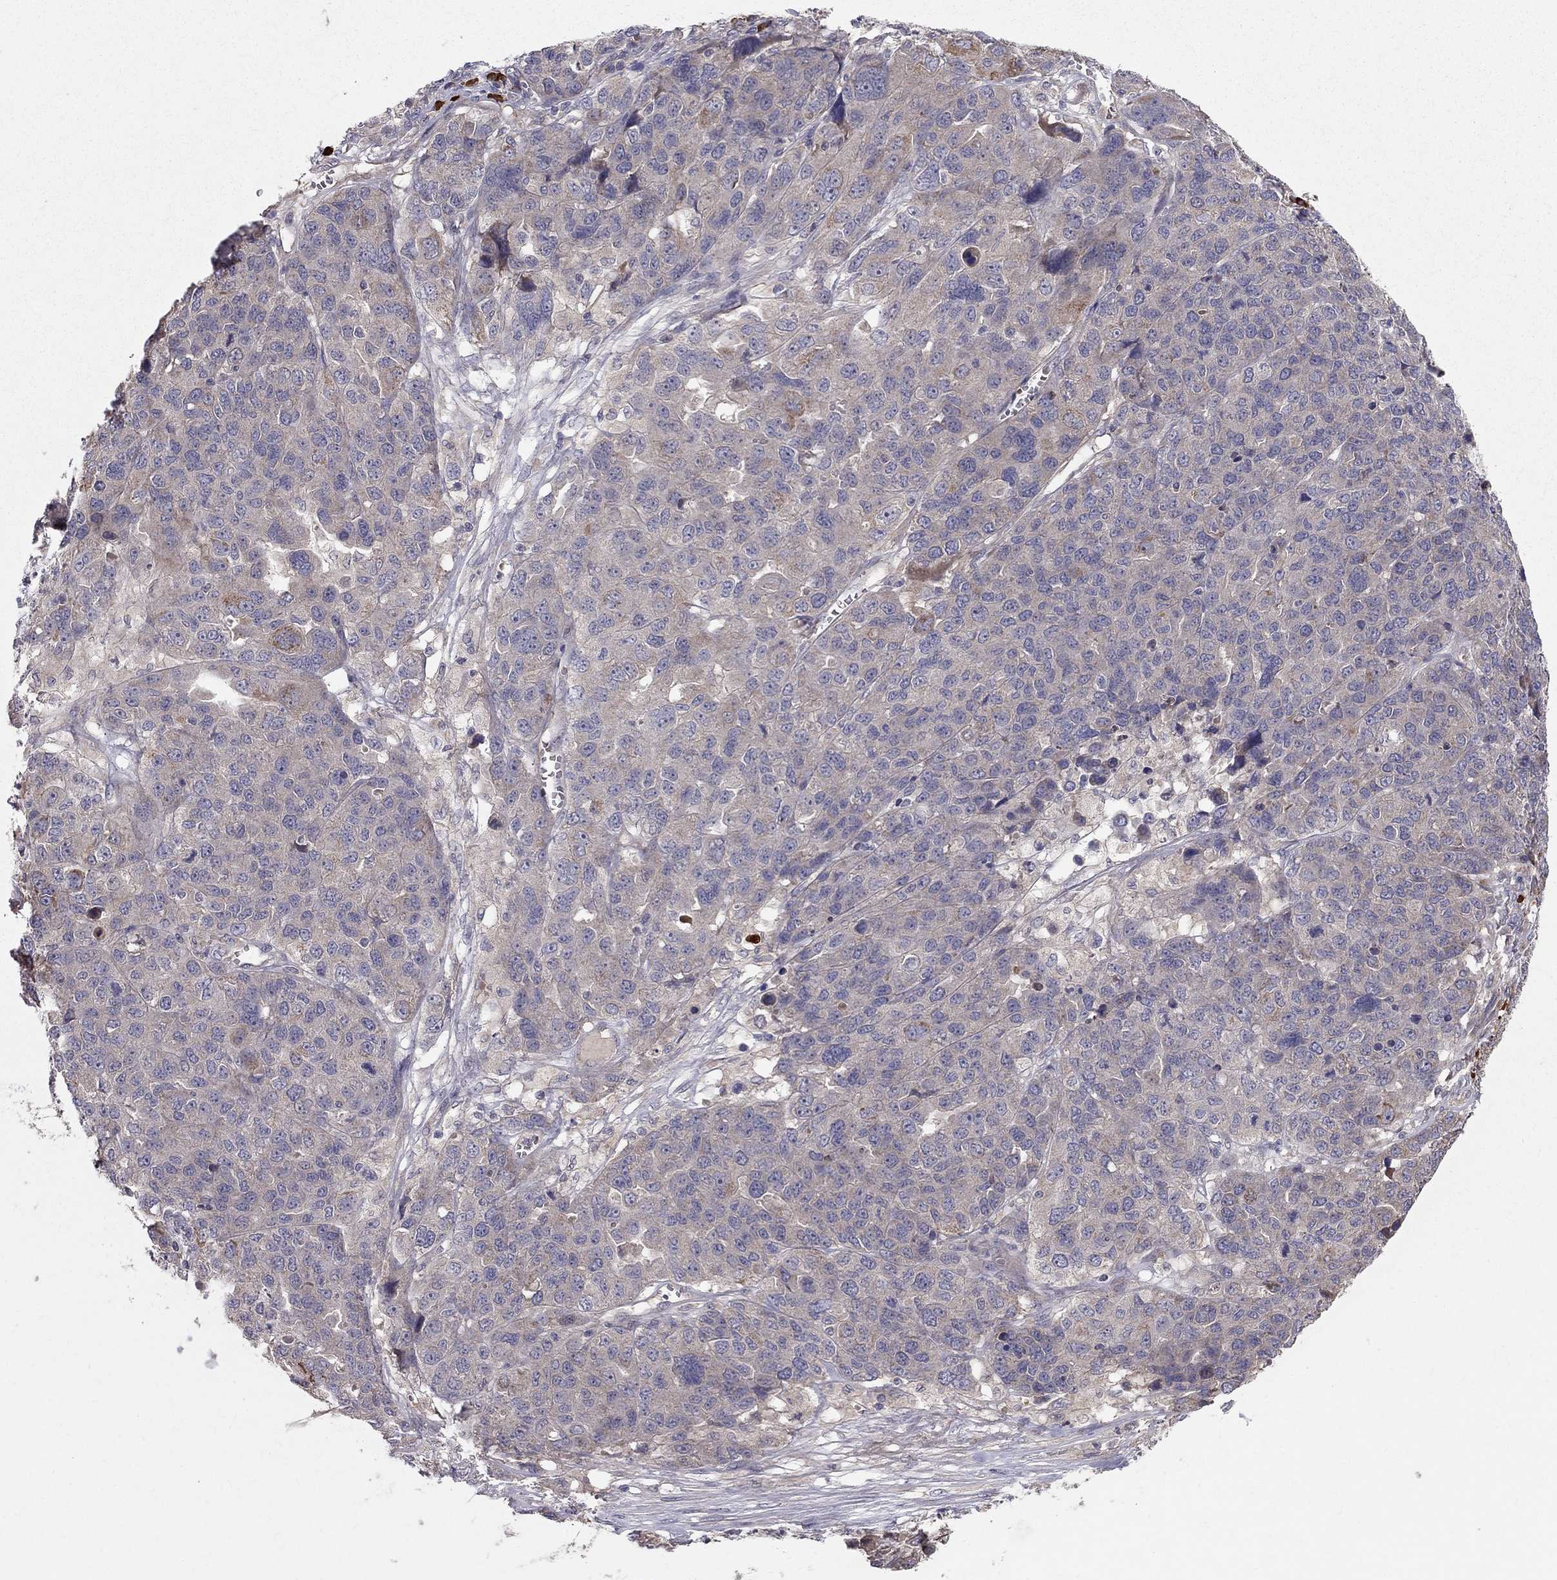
{"staining": {"intensity": "weak", "quantity": "<25%", "location": "cytoplasmic/membranous"}, "tissue": "ovarian cancer", "cell_type": "Tumor cells", "image_type": "cancer", "snomed": [{"axis": "morphology", "description": "Cystadenocarcinoma, serous, NOS"}, {"axis": "topography", "description": "Ovary"}], "caption": "A histopathology image of human ovarian cancer is negative for staining in tumor cells.", "gene": "PIK3CG", "patient": {"sex": "female", "age": 87}}